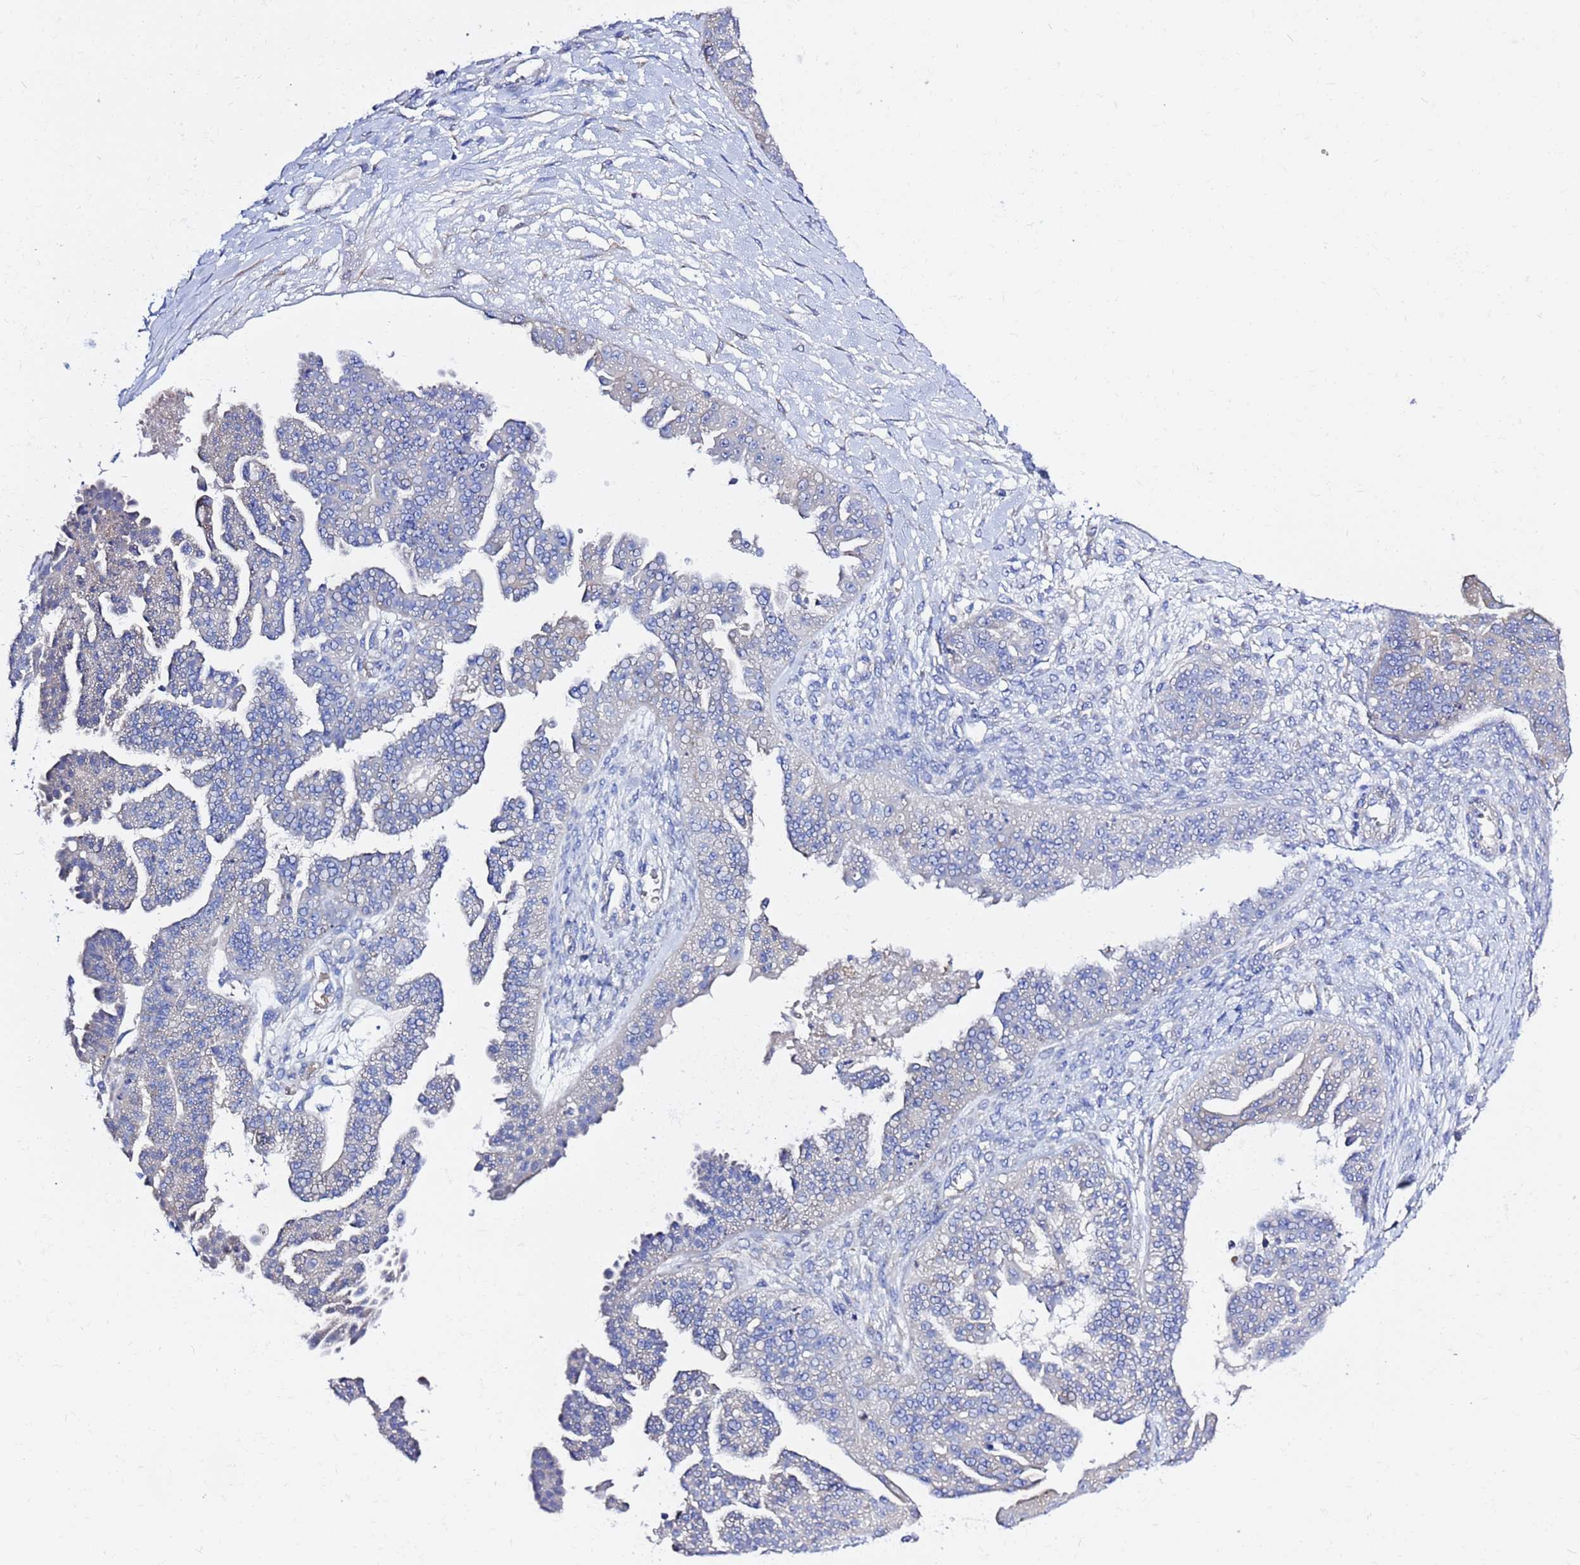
{"staining": {"intensity": "negative", "quantity": "none", "location": "none"}, "tissue": "ovarian cancer", "cell_type": "Tumor cells", "image_type": "cancer", "snomed": [{"axis": "morphology", "description": "Cystadenocarcinoma, serous, NOS"}, {"axis": "topography", "description": "Ovary"}], "caption": "Ovarian serous cystadenocarcinoma stained for a protein using immunohistochemistry (IHC) demonstrates no staining tumor cells.", "gene": "USP18", "patient": {"sex": "female", "age": 58}}